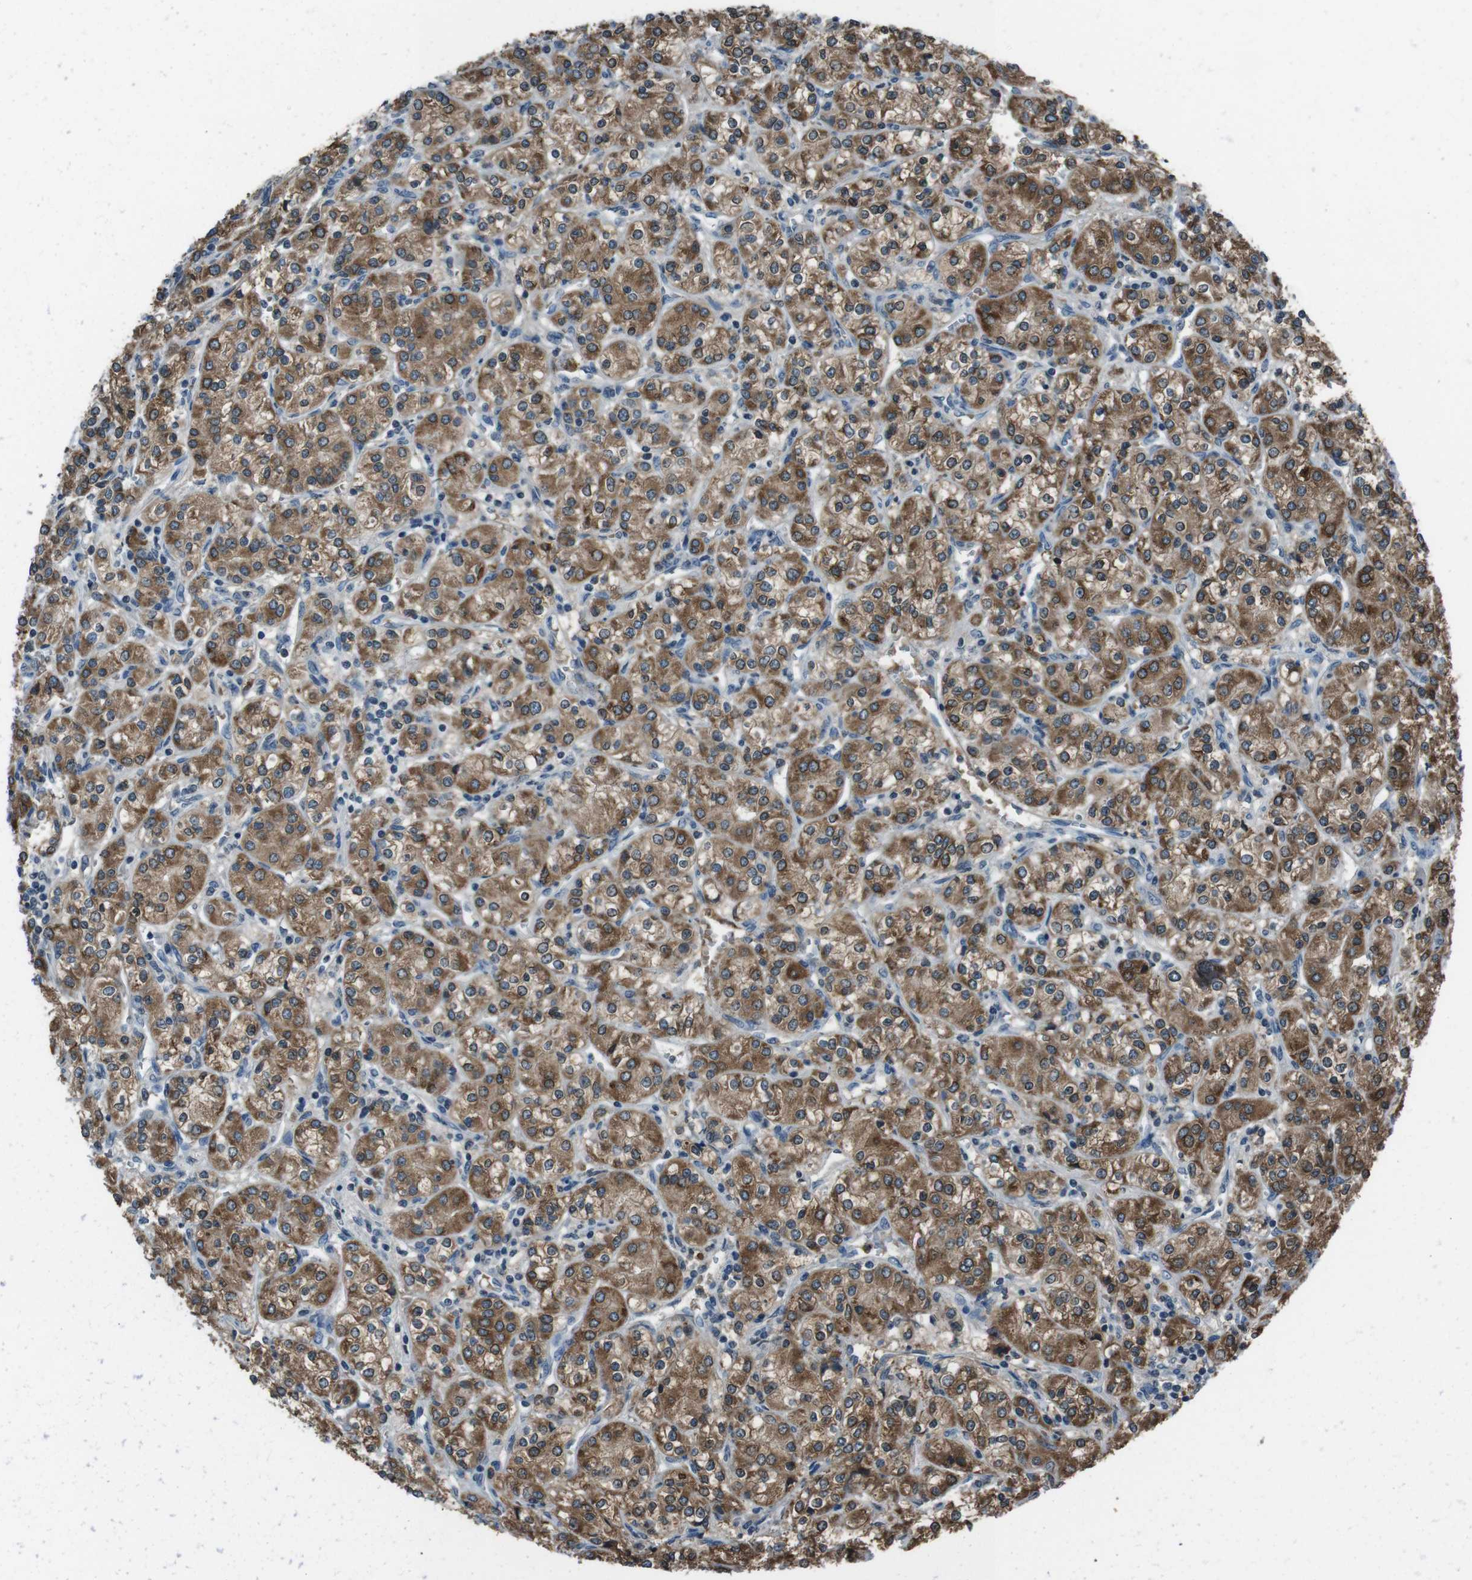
{"staining": {"intensity": "moderate", "quantity": ">75%", "location": "cytoplasmic/membranous"}, "tissue": "renal cancer", "cell_type": "Tumor cells", "image_type": "cancer", "snomed": [{"axis": "morphology", "description": "Adenocarcinoma, NOS"}, {"axis": "topography", "description": "Kidney"}], "caption": "IHC histopathology image of renal cancer (adenocarcinoma) stained for a protein (brown), which displays medium levels of moderate cytoplasmic/membranous expression in approximately >75% of tumor cells.", "gene": "UGT1A6", "patient": {"sex": "male", "age": 77}}